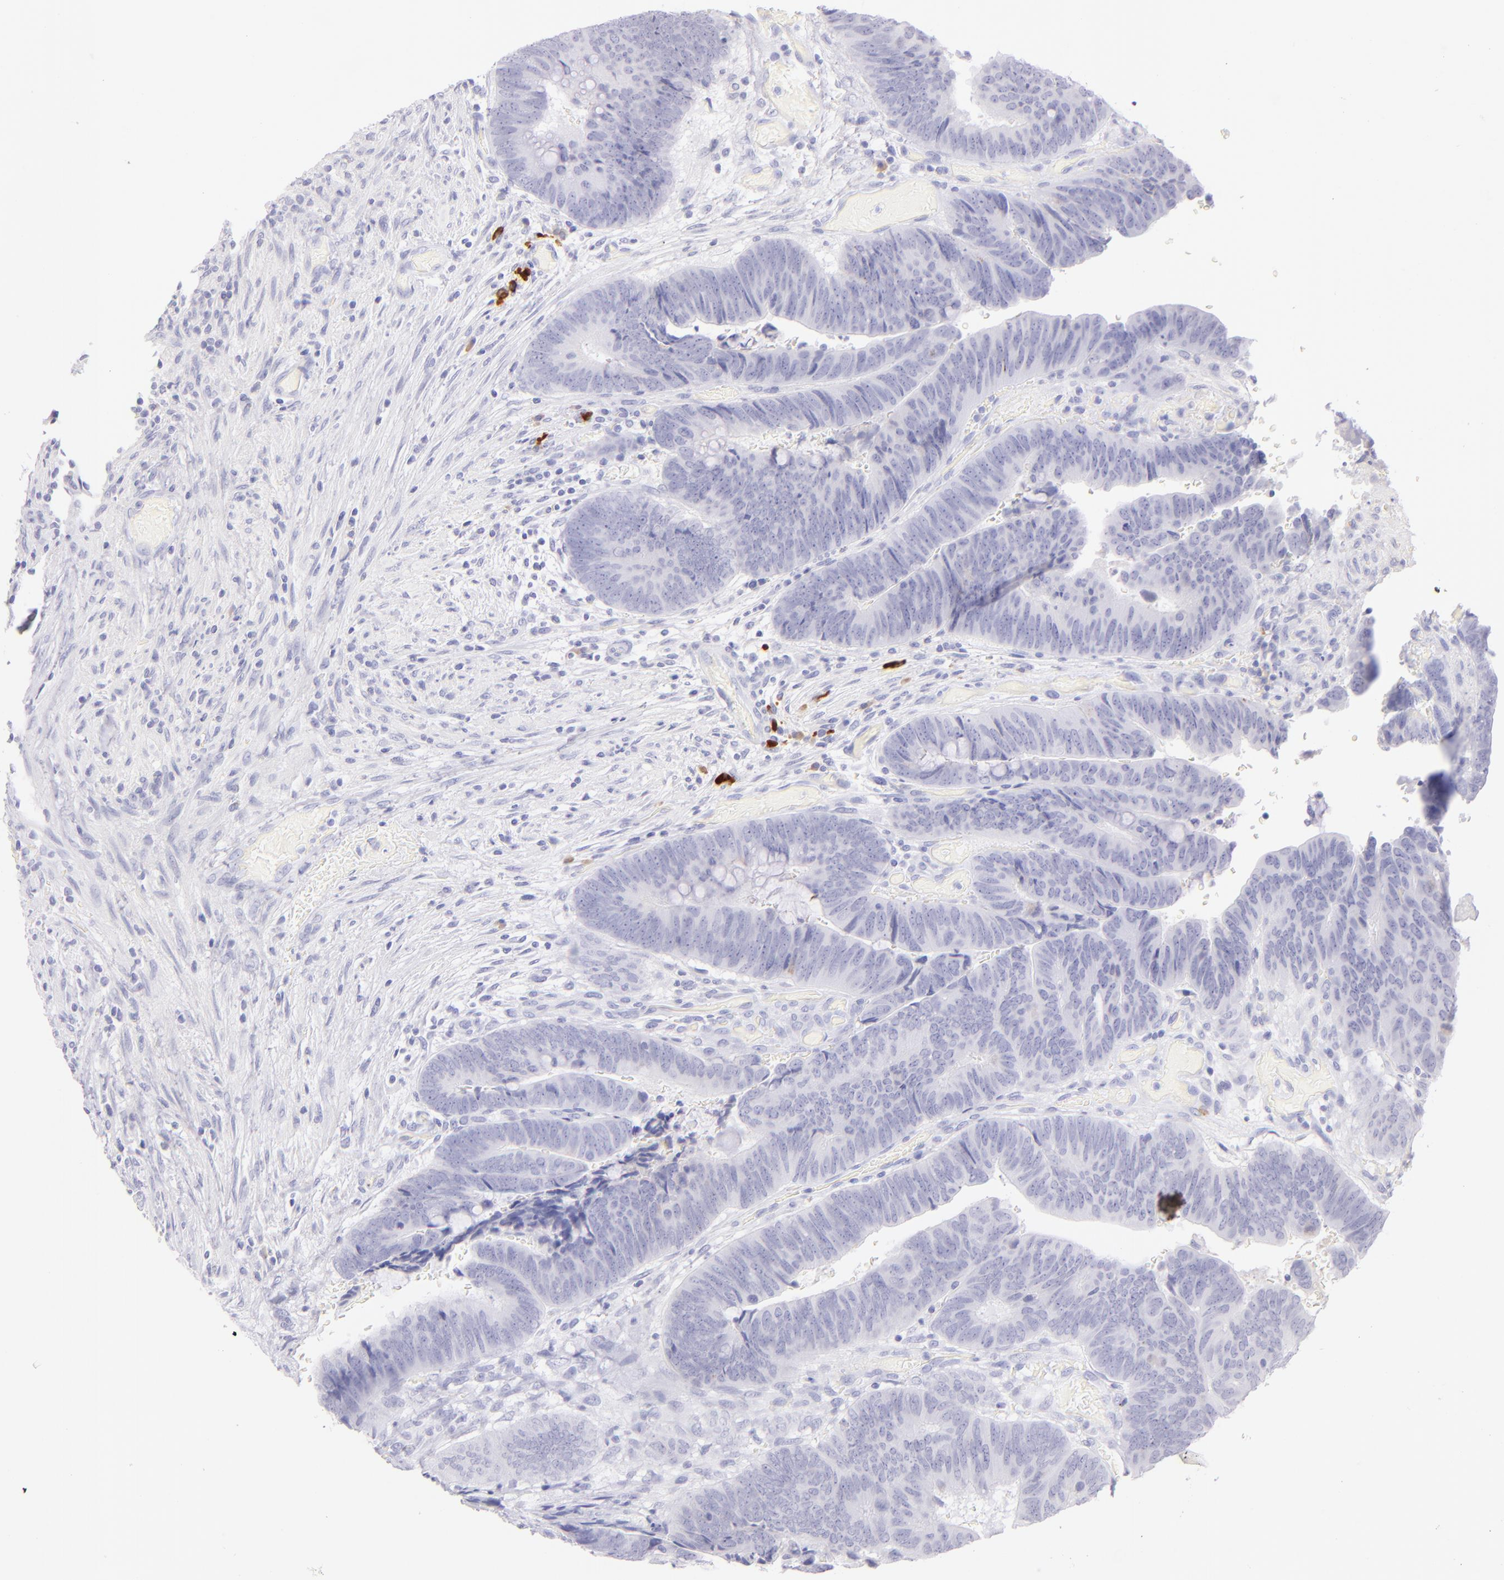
{"staining": {"intensity": "negative", "quantity": "none", "location": "none"}, "tissue": "colorectal cancer", "cell_type": "Tumor cells", "image_type": "cancer", "snomed": [{"axis": "morphology", "description": "Normal tissue, NOS"}, {"axis": "morphology", "description": "Adenocarcinoma, NOS"}, {"axis": "topography", "description": "Rectum"}], "caption": "Colorectal adenocarcinoma stained for a protein using immunohistochemistry (IHC) demonstrates no positivity tumor cells.", "gene": "SDC1", "patient": {"sex": "male", "age": 92}}